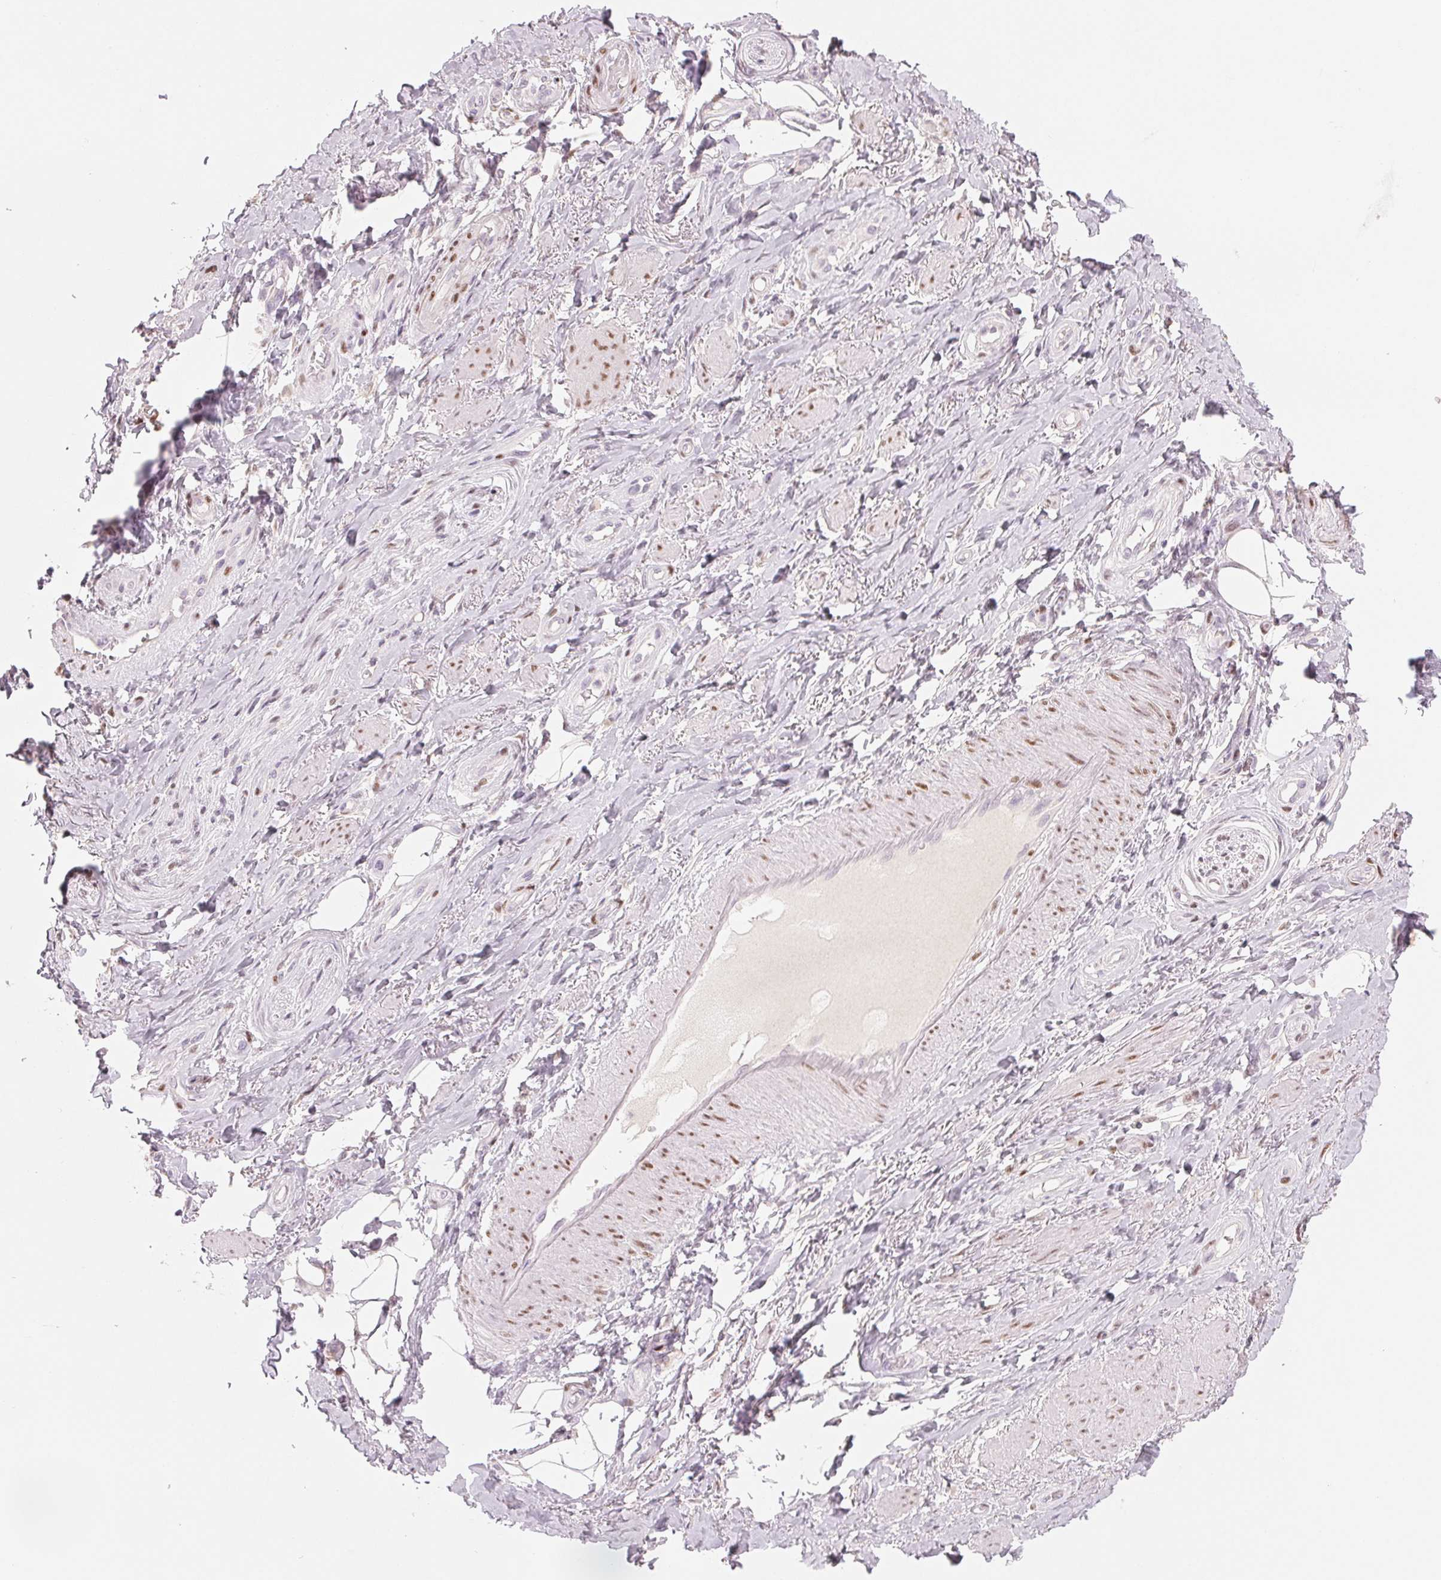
{"staining": {"intensity": "weak", "quantity": "25%-75%", "location": "nuclear"}, "tissue": "adipose tissue", "cell_type": "Adipocytes", "image_type": "normal", "snomed": [{"axis": "morphology", "description": "Normal tissue, NOS"}, {"axis": "topography", "description": "Anal"}, {"axis": "topography", "description": "Peripheral nerve tissue"}], "caption": "The image demonstrates a brown stain indicating the presence of a protein in the nuclear of adipocytes in adipose tissue.", "gene": "SMARCD3", "patient": {"sex": "male", "age": 53}}